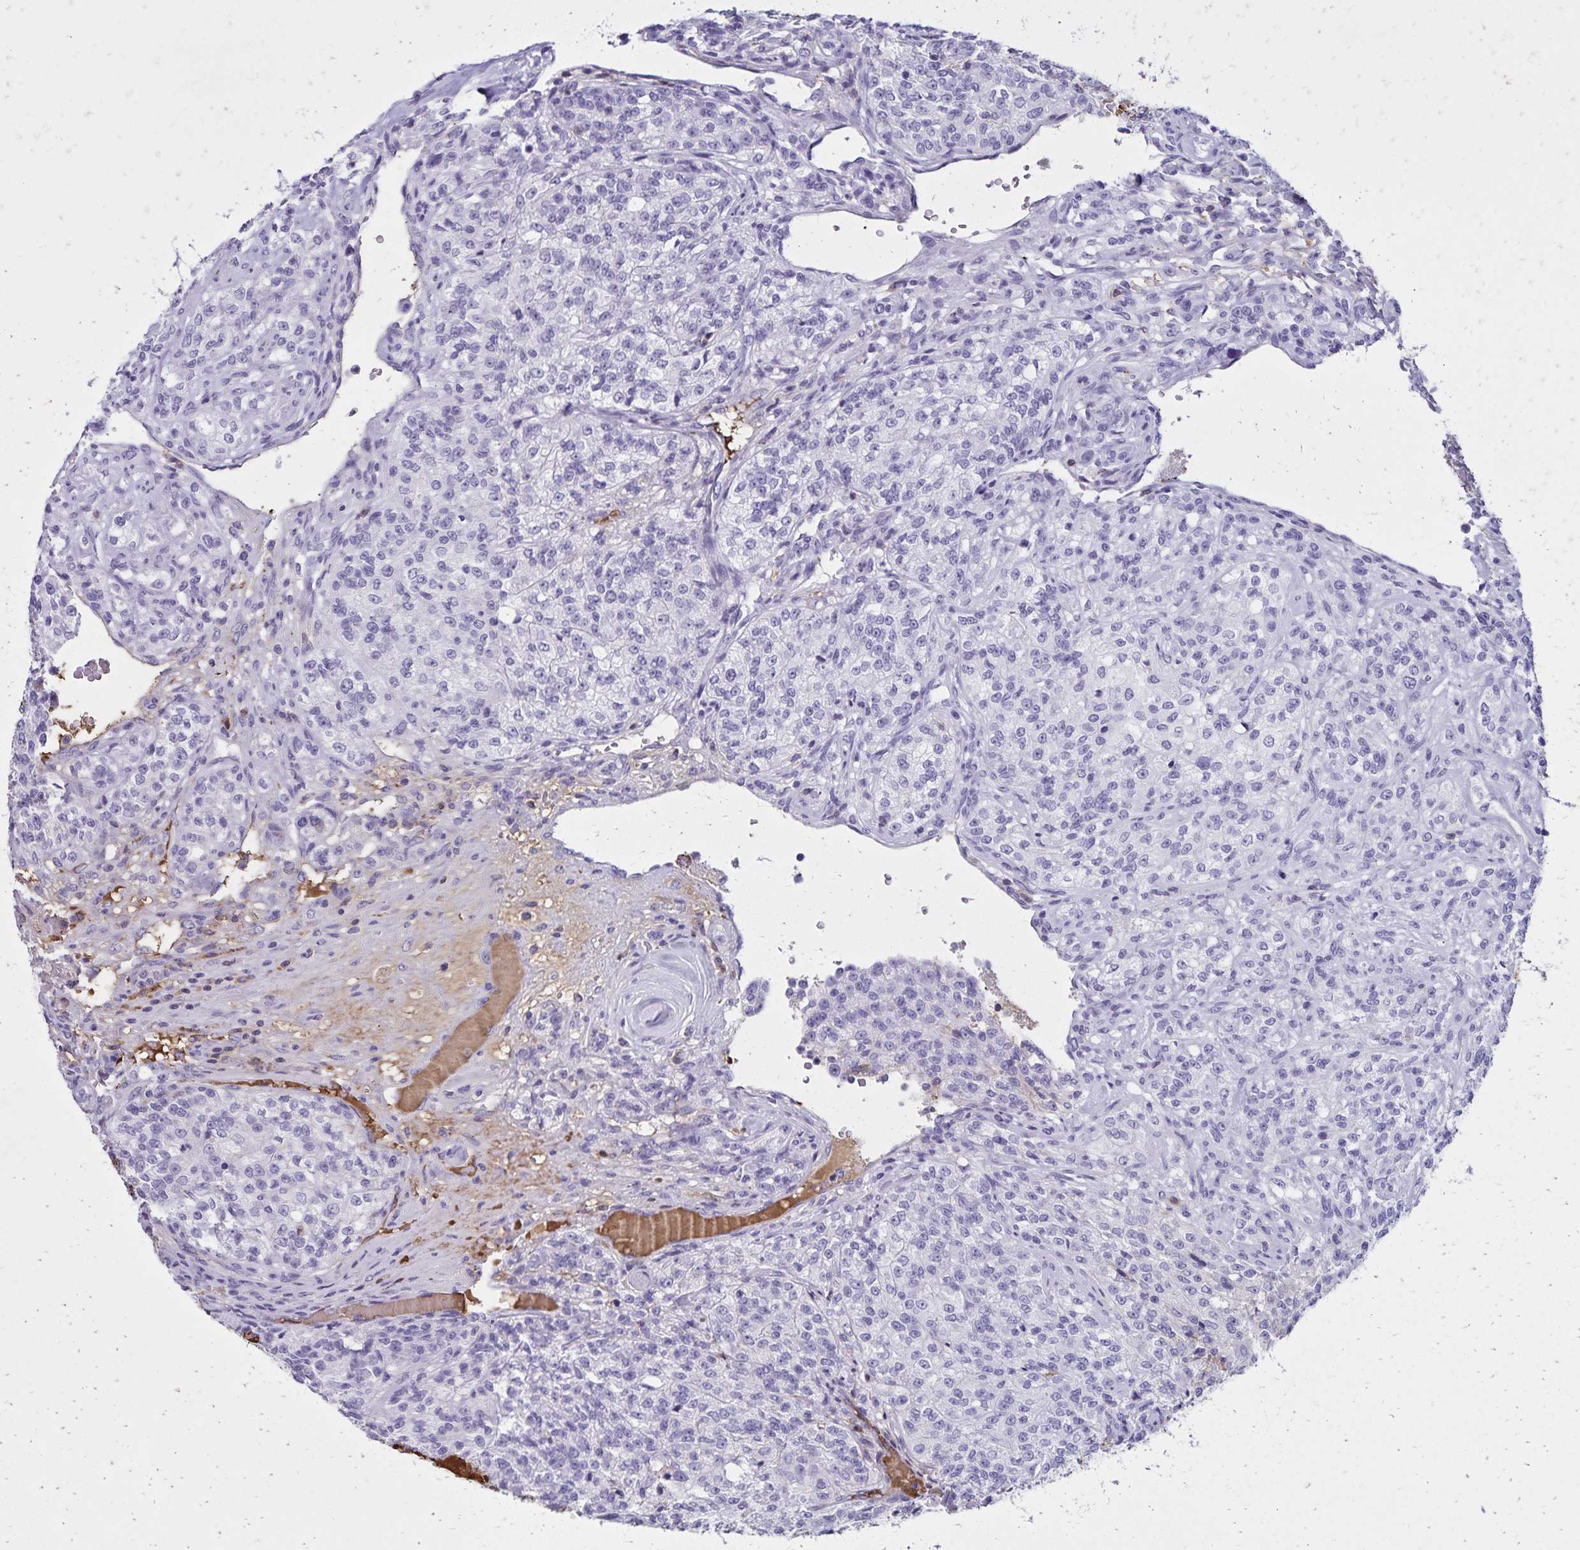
{"staining": {"intensity": "negative", "quantity": "none", "location": "none"}, "tissue": "renal cancer", "cell_type": "Tumor cells", "image_type": "cancer", "snomed": [{"axis": "morphology", "description": "Adenocarcinoma, NOS"}, {"axis": "topography", "description": "Kidney"}], "caption": "There is no significant staining in tumor cells of adenocarcinoma (renal).", "gene": "CD27", "patient": {"sex": "female", "age": 63}}